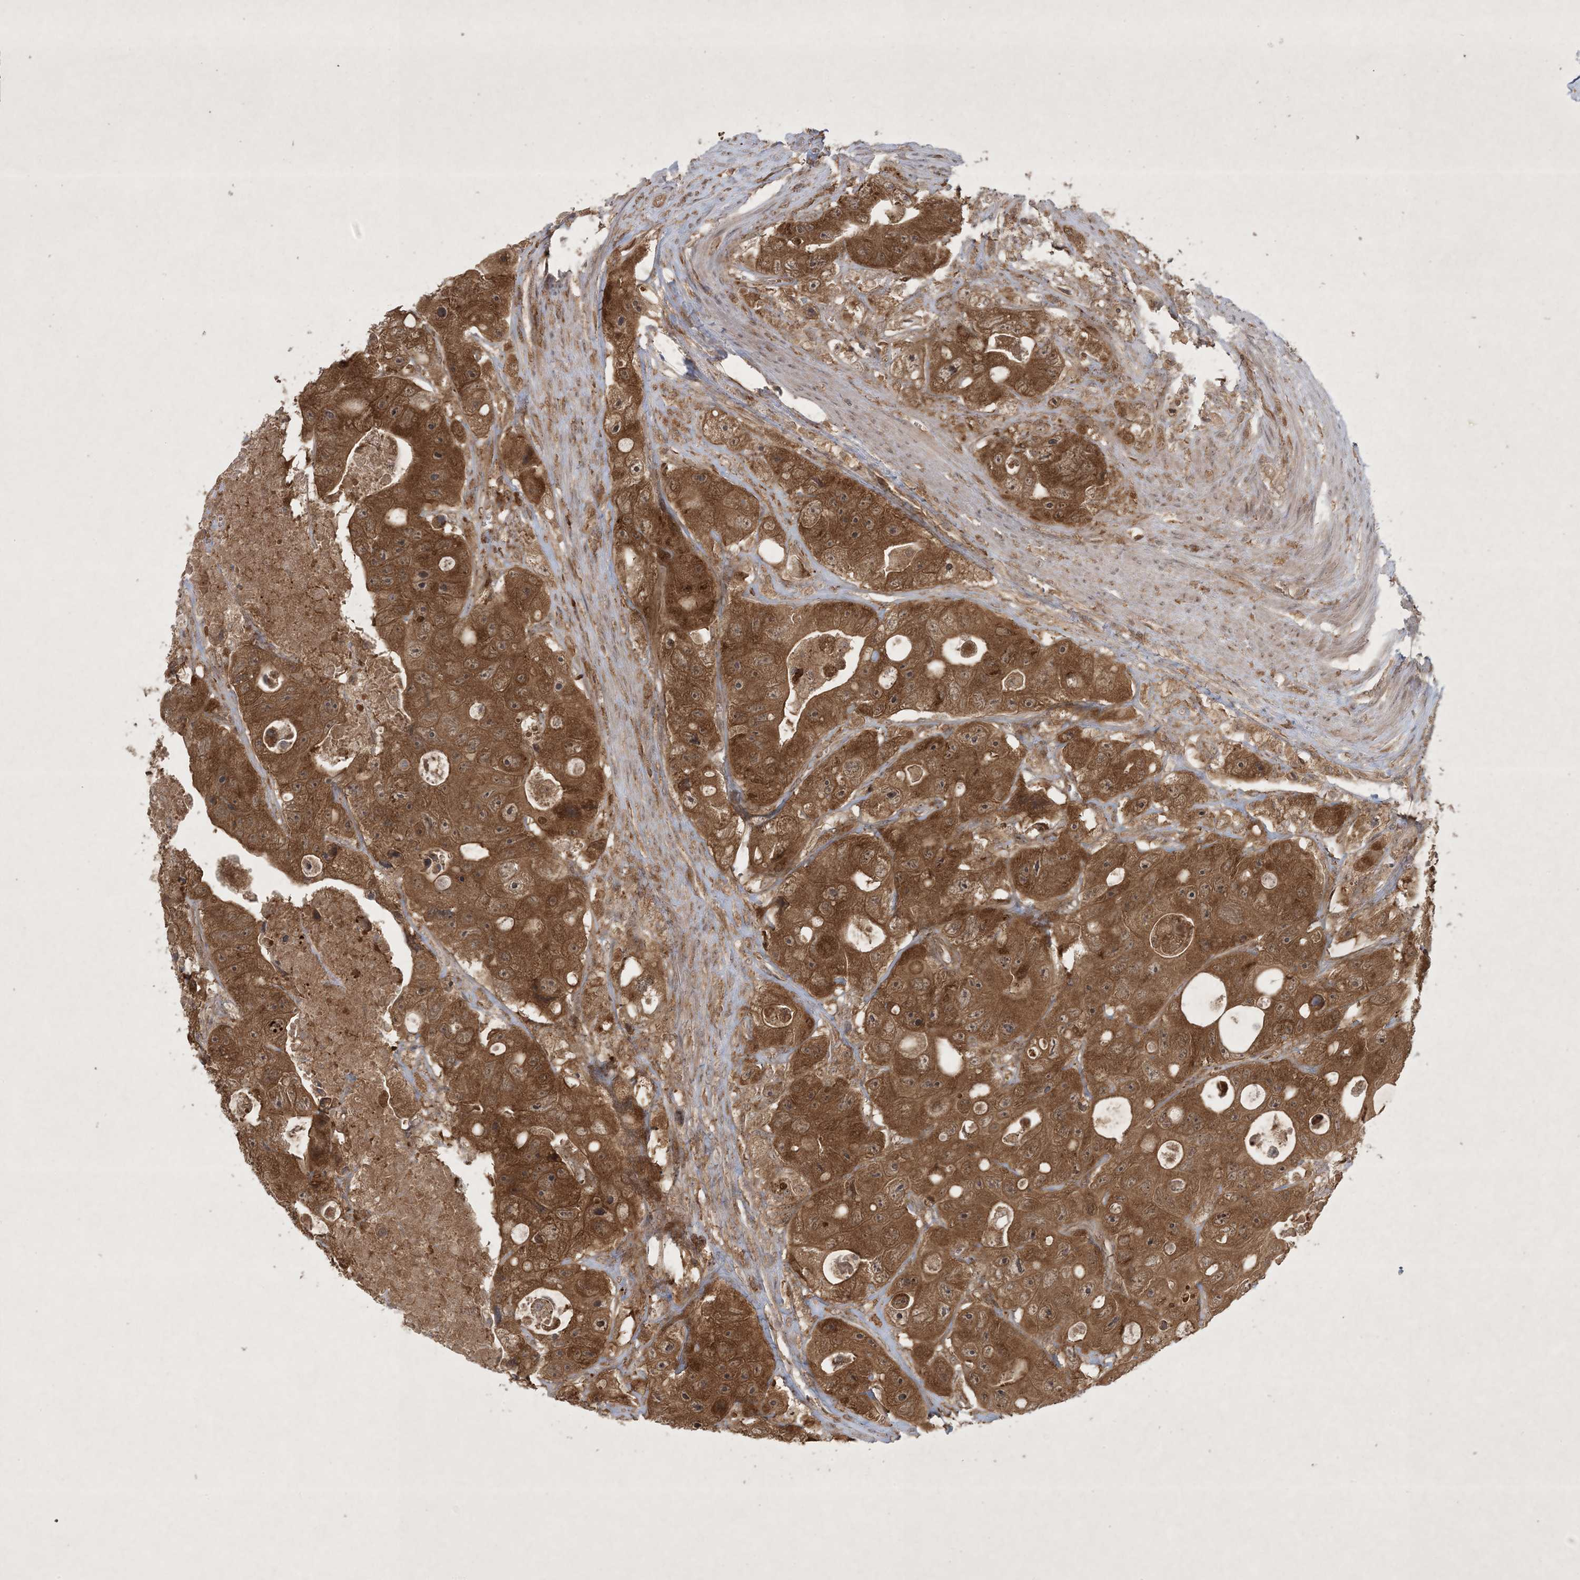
{"staining": {"intensity": "strong", "quantity": ">75%", "location": "cytoplasmic/membranous,nuclear"}, "tissue": "colorectal cancer", "cell_type": "Tumor cells", "image_type": "cancer", "snomed": [{"axis": "morphology", "description": "Adenocarcinoma, NOS"}, {"axis": "topography", "description": "Colon"}], "caption": "An image showing strong cytoplasmic/membranous and nuclear expression in approximately >75% of tumor cells in colorectal cancer, as visualized by brown immunohistochemical staining.", "gene": "NRBP2", "patient": {"sex": "female", "age": 46}}